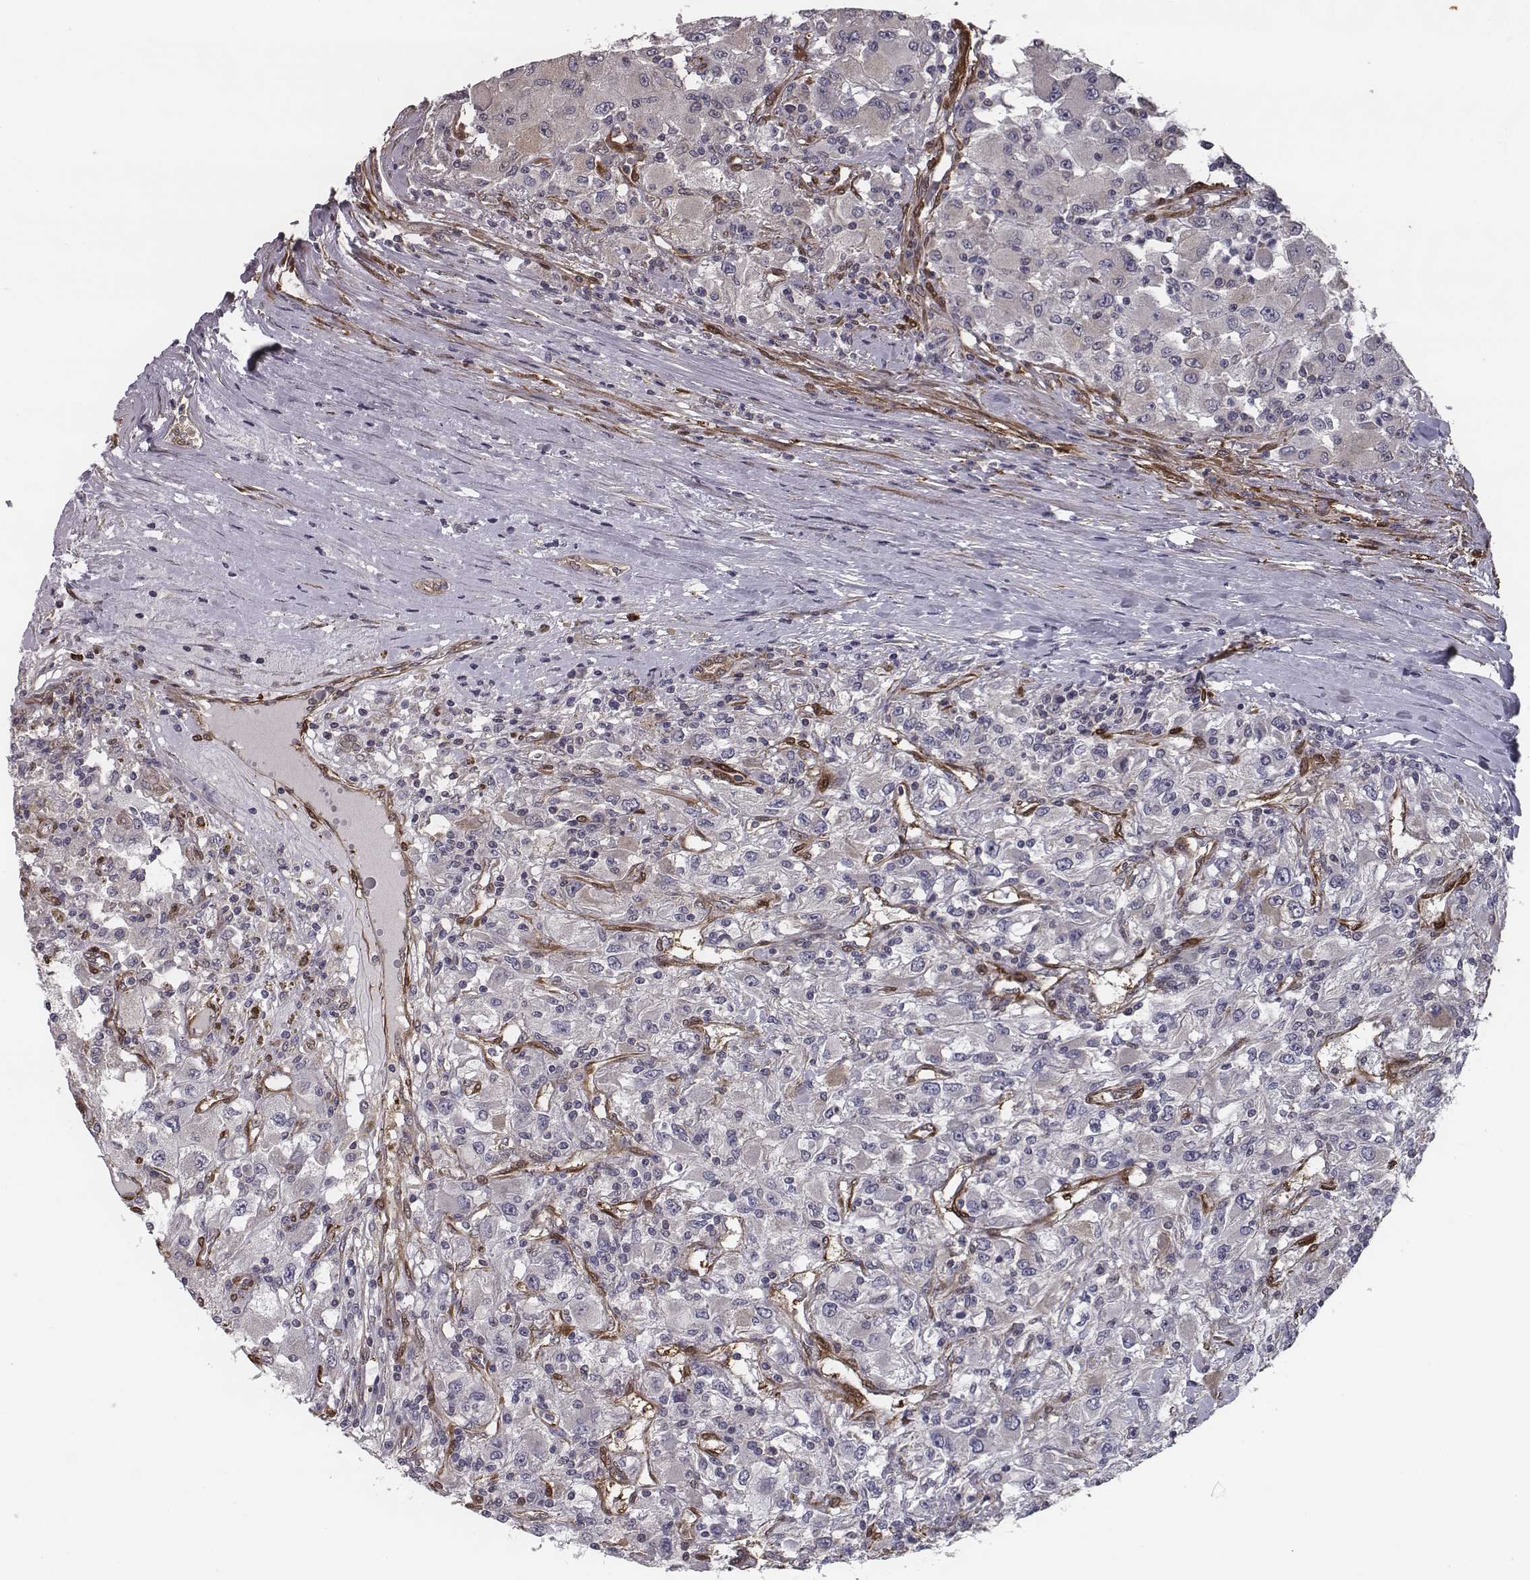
{"staining": {"intensity": "negative", "quantity": "none", "location": "none"}, "tissue": "renal cancer", "cell_type": "Tumor cells", "image_type": "cancer", "snomed": [{"axis": "morphology", "description": "Adenocarcinoma, NOS"}, {"axis": "topography", "description": "Kidney"}], "caption": "This is a photomicrograph of immunohistochemistry (IHC) staining of renal cancer (adenocarcinoma), which shows no expression in tumor cells.", "gene": "ISYNA1", "patient": {"sex": "female", "age": 67}}